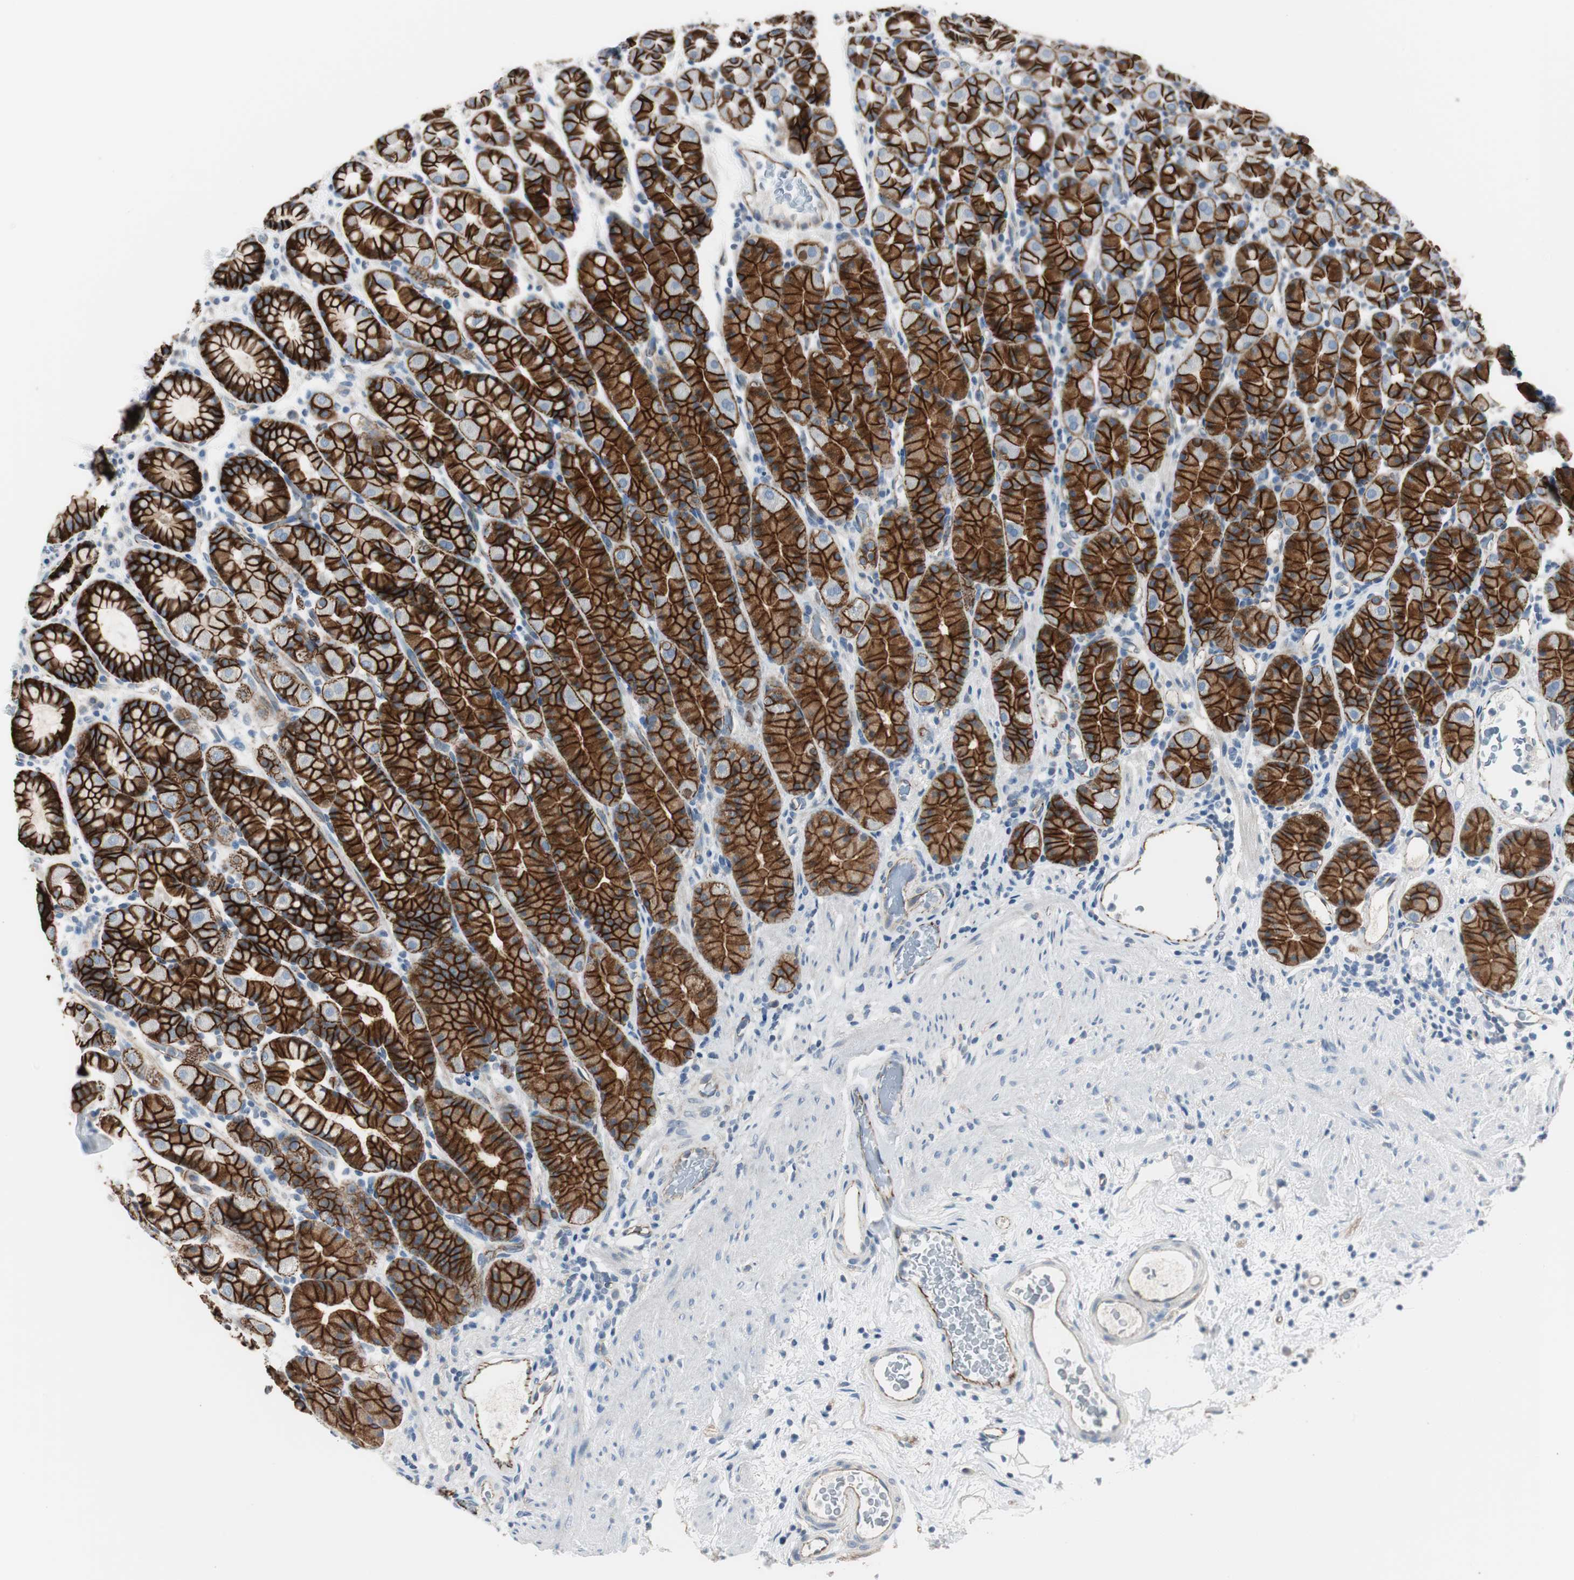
{"staining": {"intensity": "strong", "quantity": ">75%", "location": "cytoplasmic/membranous"}, "tissue": "stomach", "cell_type": "Glandular cells", "image_type": "normal", "snomed": [{"axis": "morphology", "description": "Normal tissue, NOS"}, {"axis": "topography", "description": "Stomach, upper"}], "caption": "A high-resolution image shows IHC staining of unremarkable stomach, which reveals strong cytoplasmic/membranous positivity in approximately >75% of glandular cells.", "gene": "STXBP4", "patient": {"sex": "male", "age": 68}}